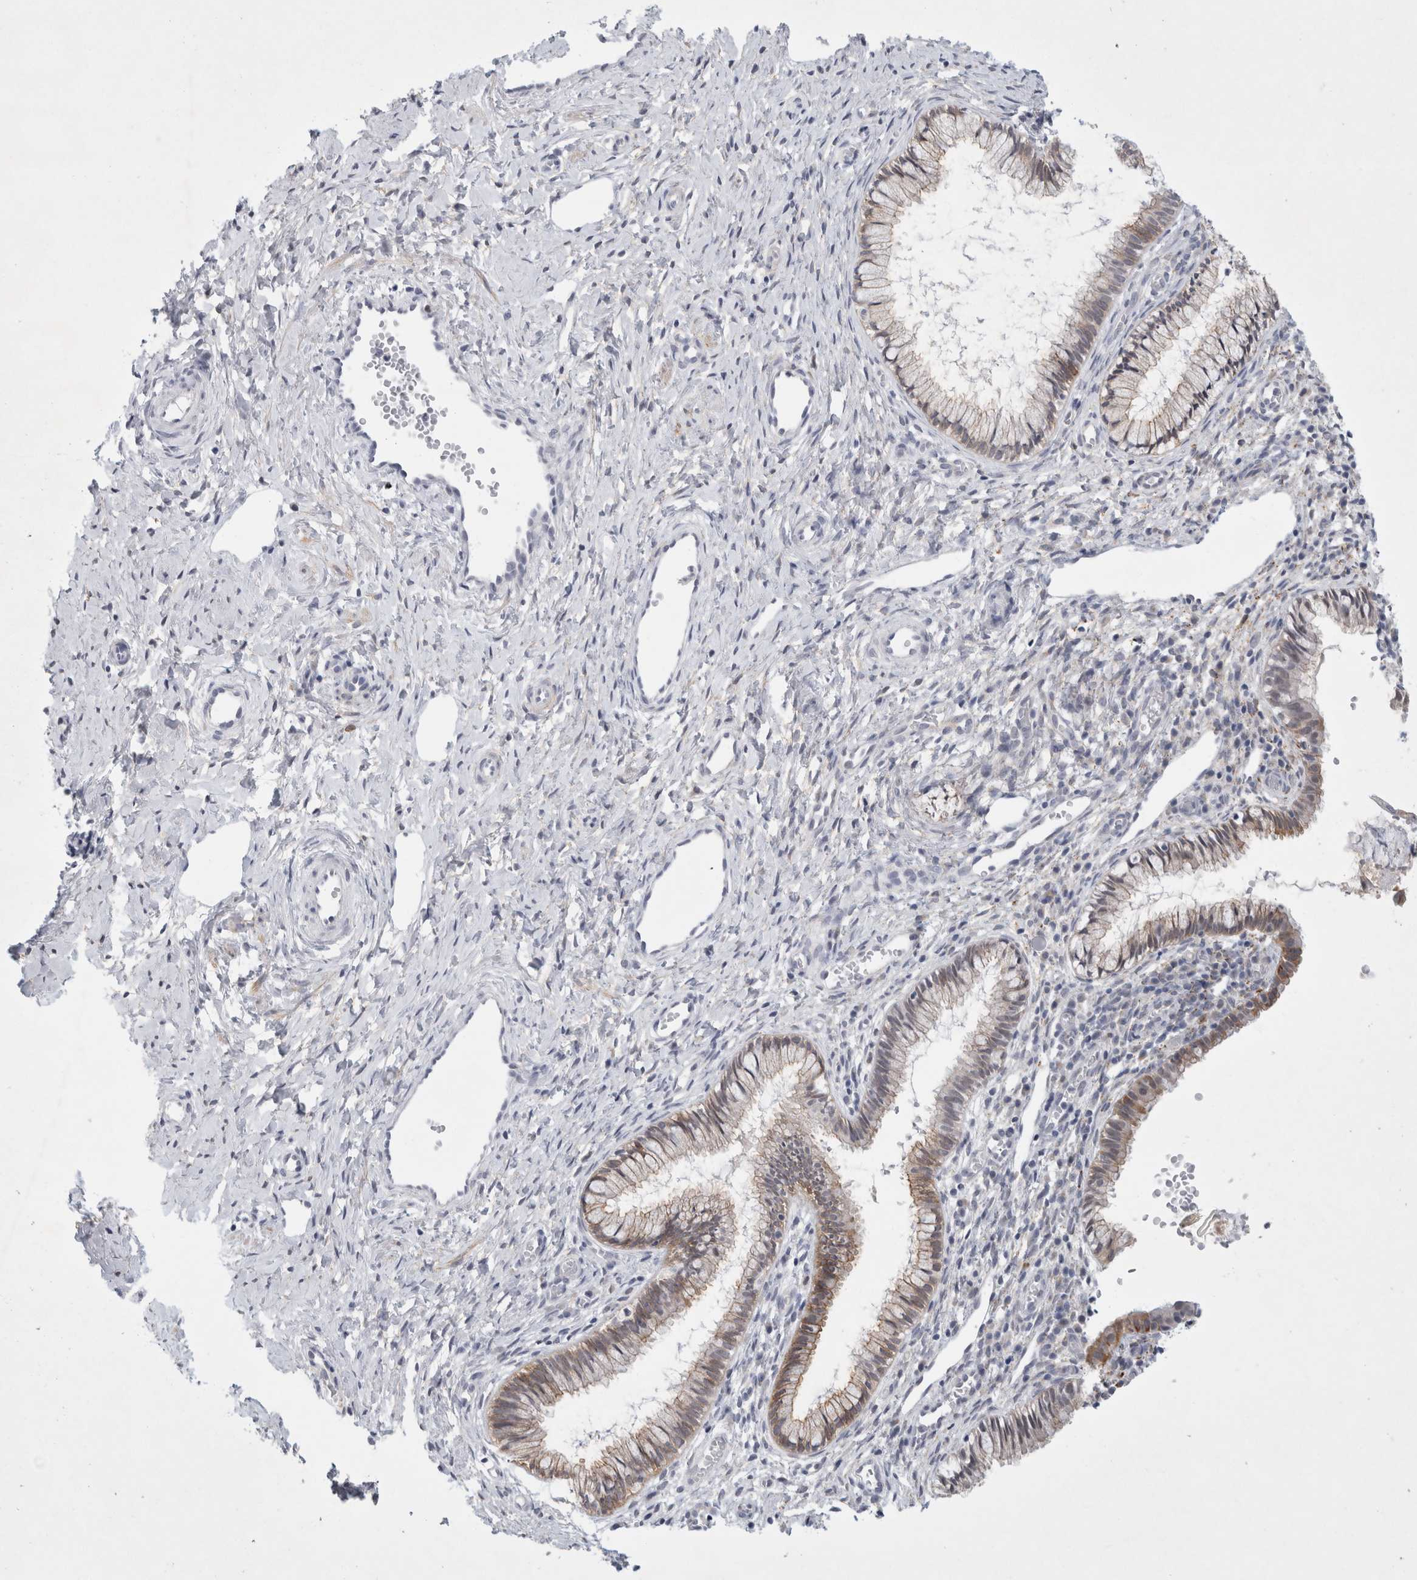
{"staining": {"intensity": "weak", "quantity": "25%-75%", "location": "cytoplasmic/membranous"}, "tissue": "cervix", "cell_type": "Glandular cells", "image_type": "normal", "snomed": [{"axis": "morphology", "description": "Normal tissue, NOS"}, {"axis": "topography", "description": "Cervix"}], "caption": "Cervix stained with DAB (3,3'-diaminobenzidine) IHC reveals low levels of weak cytoplasmic/membranous positivity in about 25%-75% of glandular cells.", "gene": "NIPA1", "patient": {"sex": "female", "age": 27}}